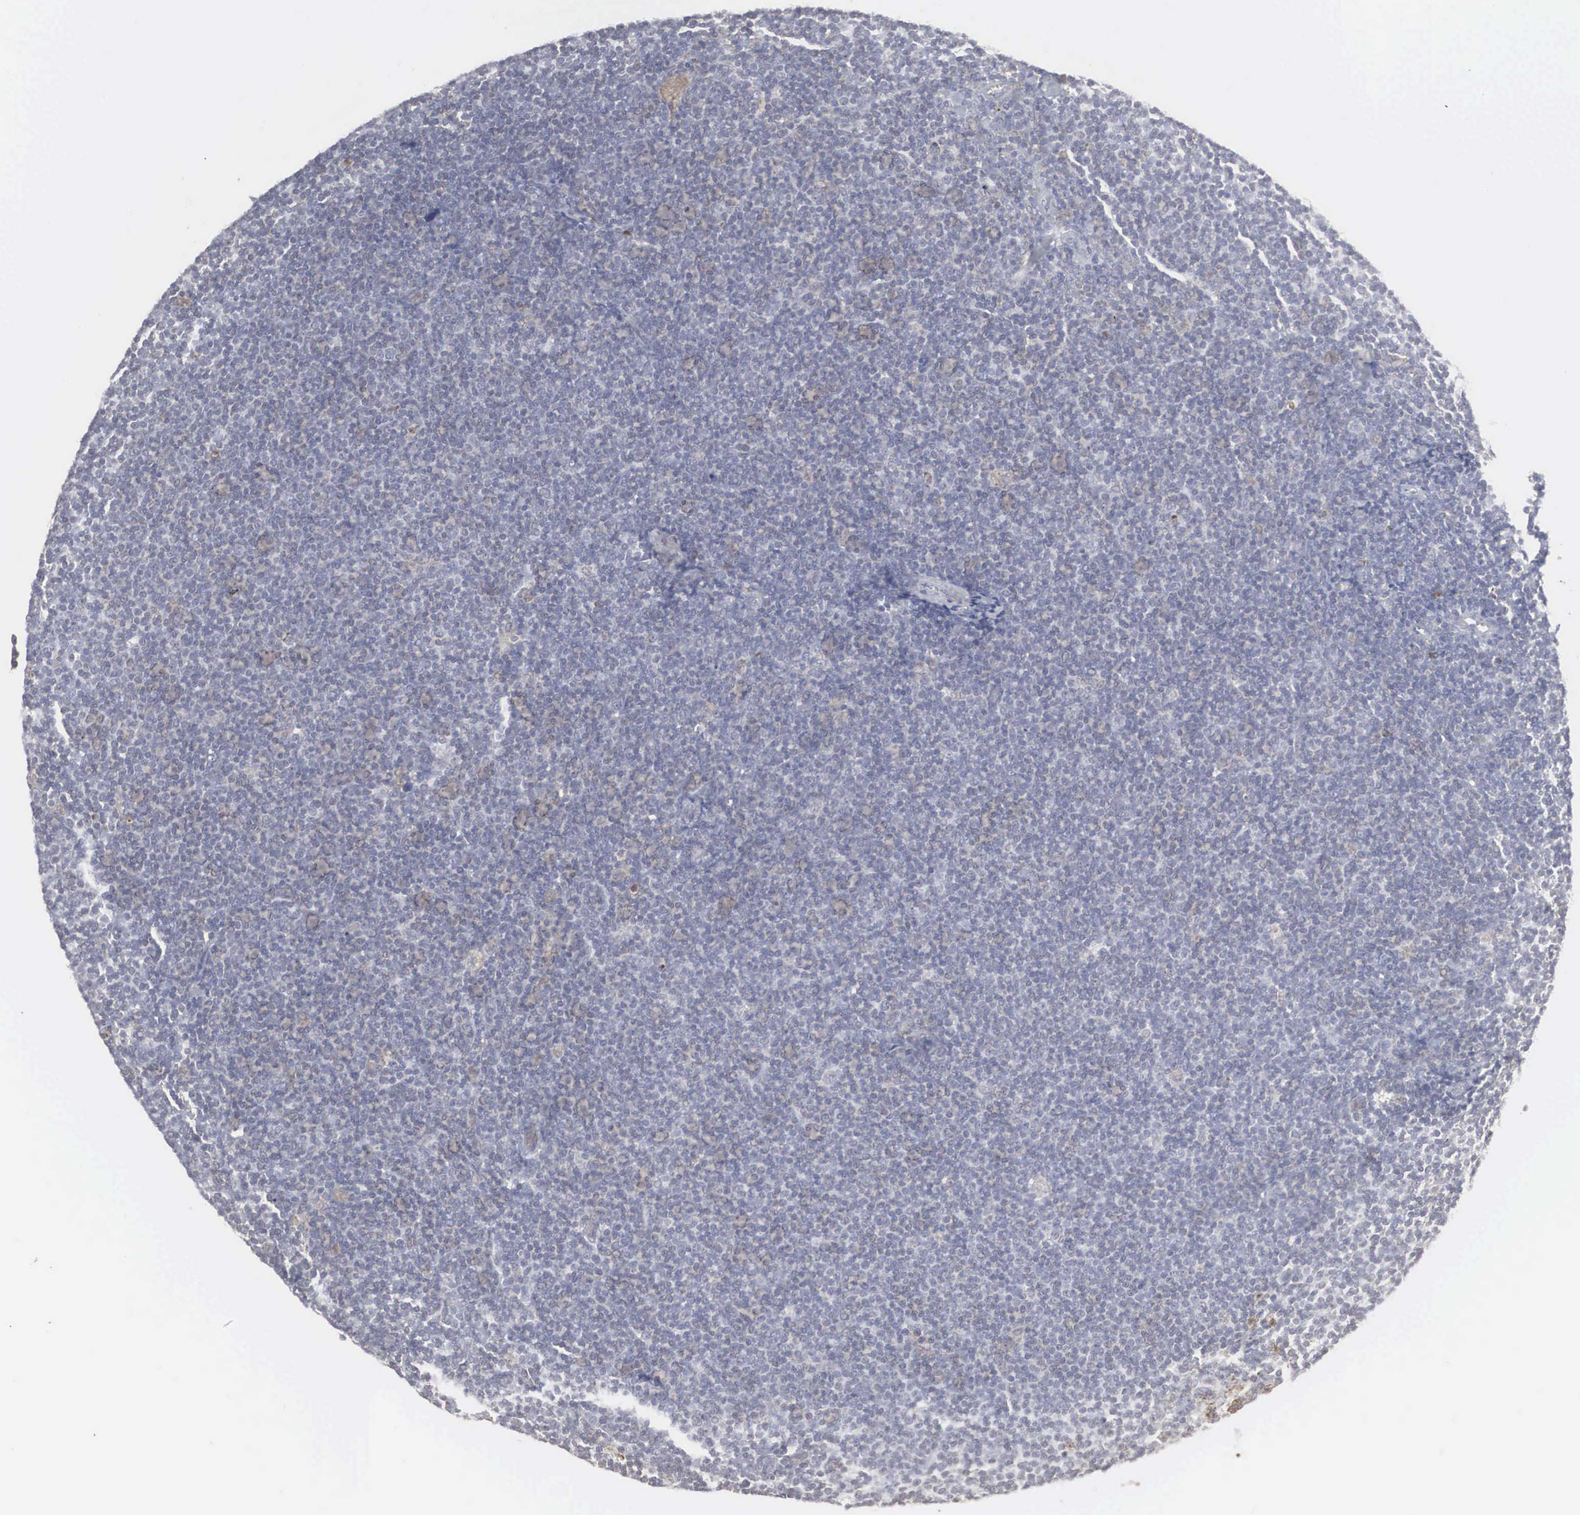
{"staining": {"intensity": "negative", "quantity": "none", "location": "none"}, "tissue": "lymphoma", "cell_type": "Tumor cells", "image_type": "cancer", "snomed": [{"axis": "morphology", "description": "Malignant lymphoma, non-Hodgkin's type, Low grade"}, {"axis": "topography", "description": "Lymph node"}], "caption": "This is an IHC photomicrograph of lymphoma. There is no expression in tumor cells.", "gene": "MIA2", "patient": {"sex": "male", "age": 65}}